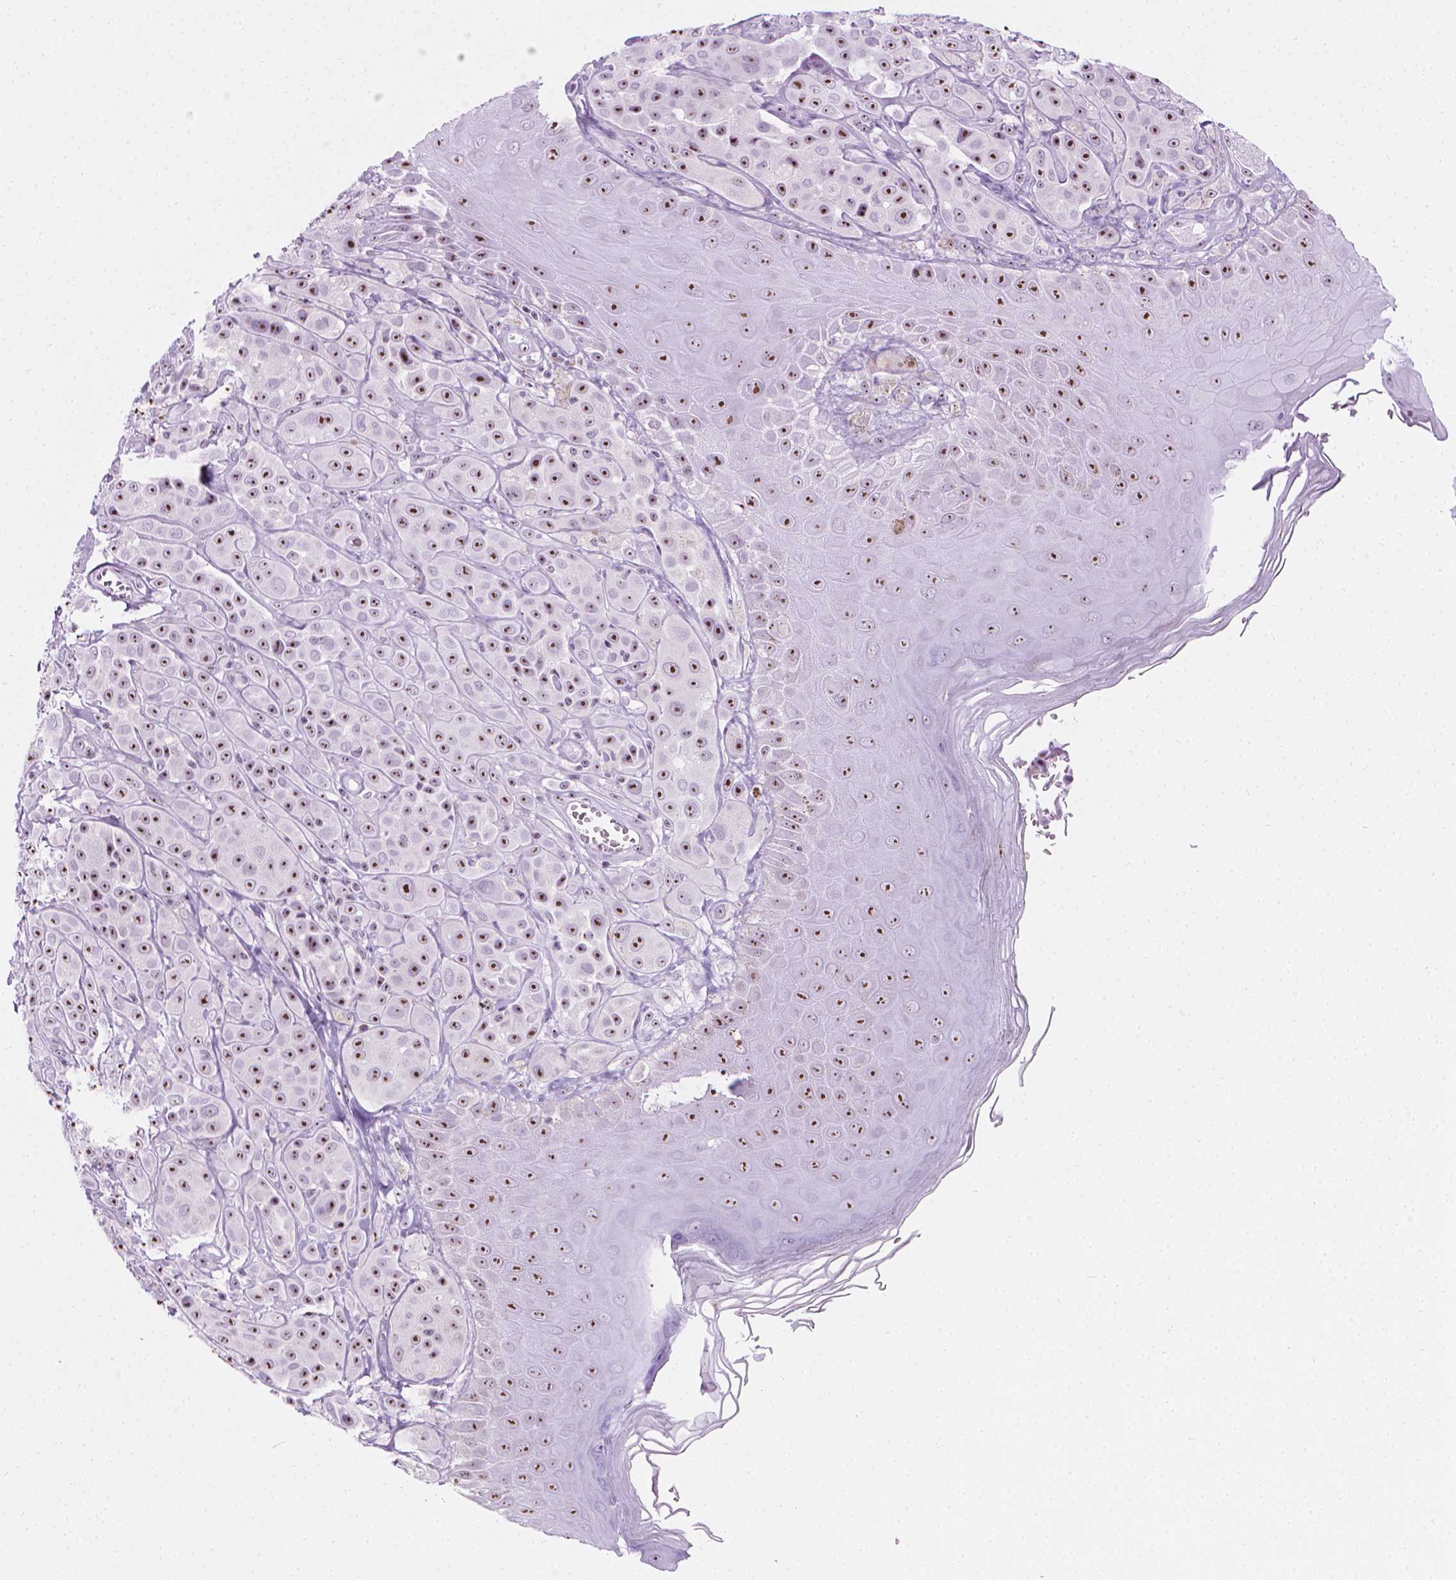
{"staining": {"intensity": "moderate", "quantity": ">75%", "location": "nuclear"}, "tissue": "melanoma", "cell_type": "Tumor cells", "image_type": "cancer", "snomed": [{"axis": "morphology", "description": "Malignant melanoma, NOS"}, {"axis": "topography", "description": "Skin"}], "caption": "Immunohistochemical staining of malignant melanoma displays medium levels of moderate nuclear protein staining in about >75% of tumor cells.", "gene": "NOL7", "patient": {"sex": "male", "age": 67}}